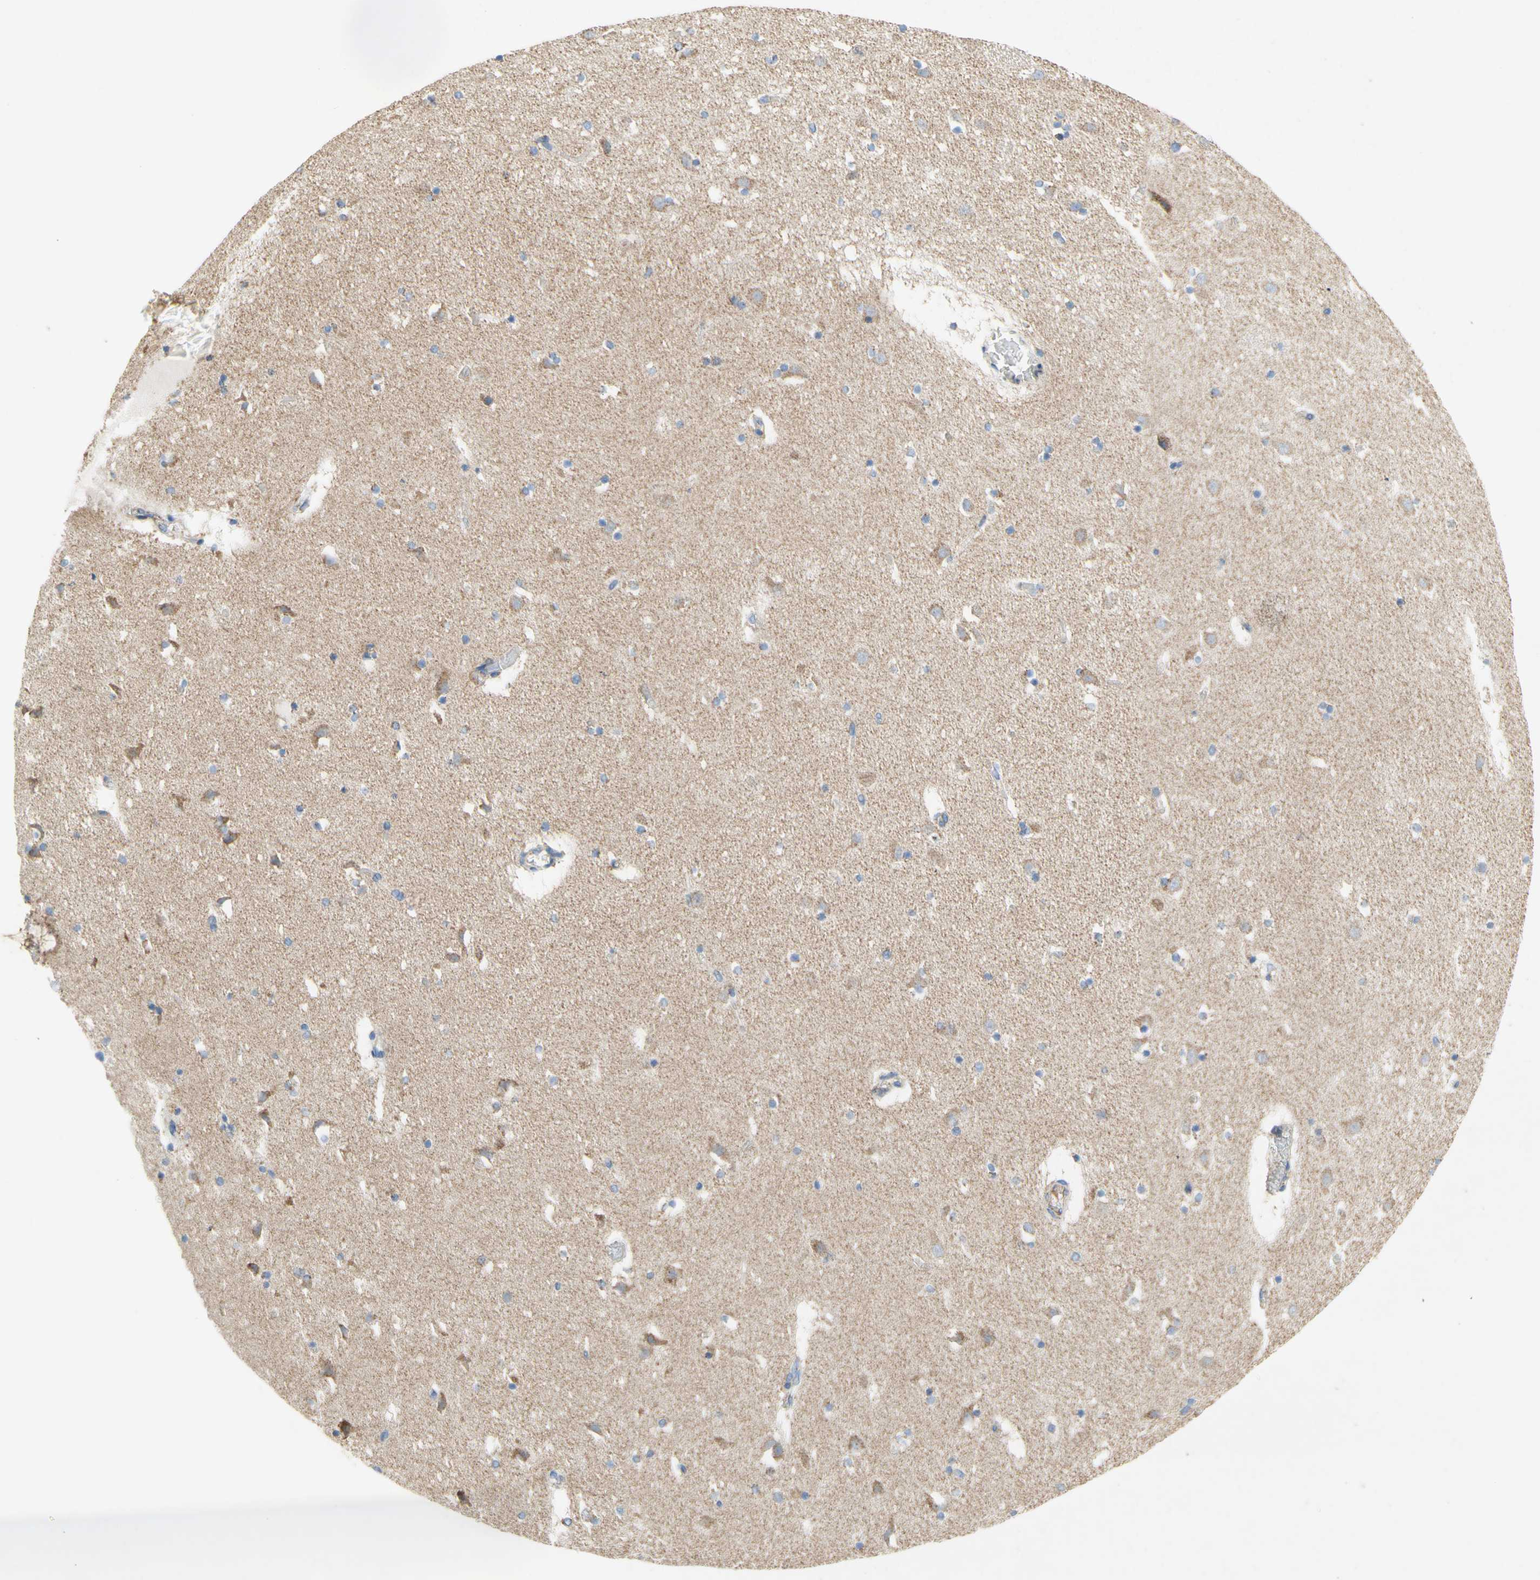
{"staining": {"intensity": "moderate", "quantity": ">75%", "location": "cytoplasmic/membranous"}, "tissue": "caudate", "cell_type": "Glial cells", "image_type": "normal", "snomed": [{"axis": "morphology", "description": "Normal tissue, NOS"}, {"axis": "topography", "description": "Lateral ventricle wall"}], "caption": "Protein expression analysis of normal caudate demonstrates moderate cytoplasmic/membranous staining in approximately >75% of glial cells. (DAB (3,3'-diaminobenzidine) IHC with brightfield microscopy, high magnification).", "gene": "SDHB", "patient": {"sex": "male", "age": 45}}